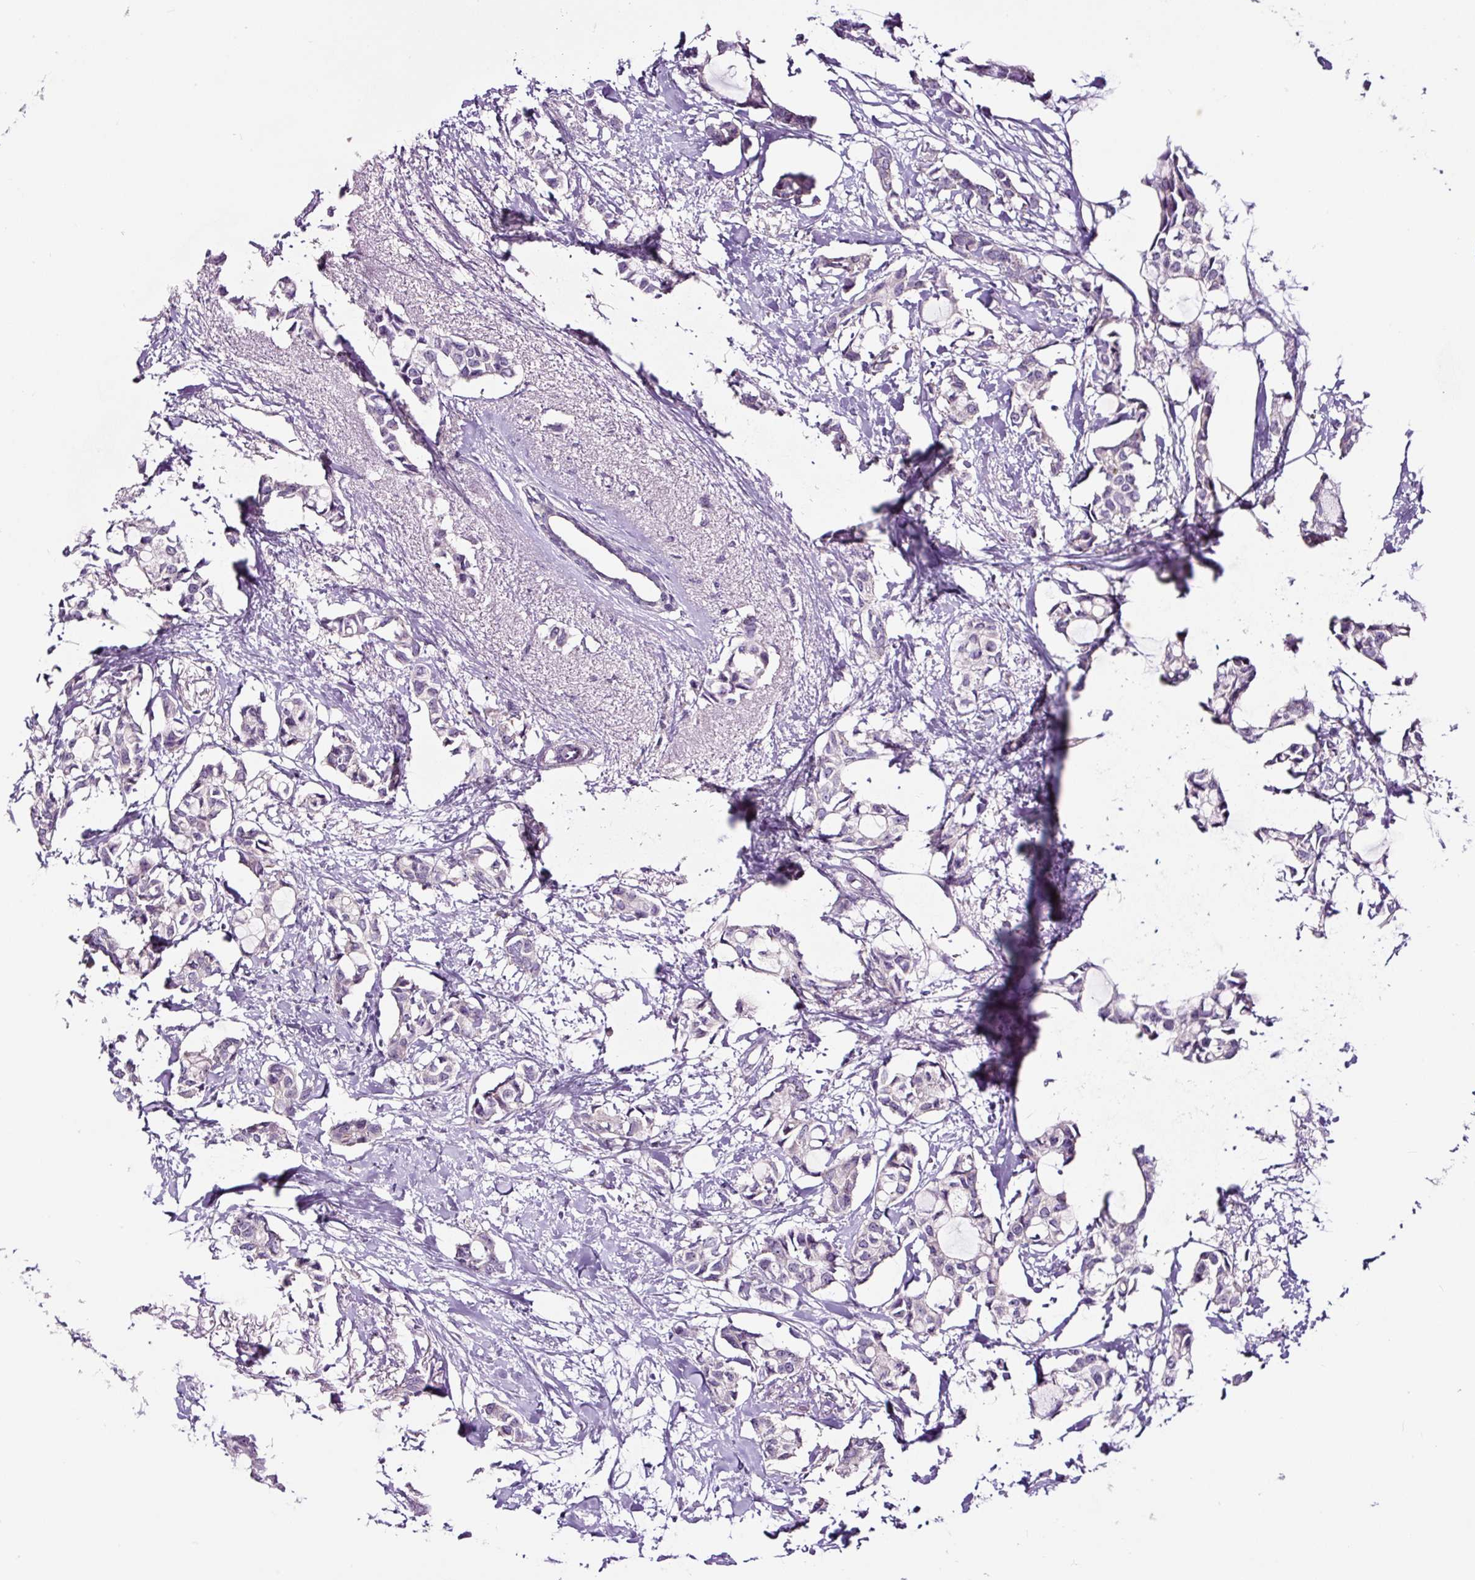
{"staining": {"intensity": "negative", "quantity": "none", "location": "none"}, "tissue": "breast cancer", "cell_type": "Tumor cells", "image_type": "cancer", "snomed": [{"axis": "morphology", "description": "Duct carcinoma"}, {"axis": "topography", "description": "Breast"}], "caption": "Protein analysis of breast cancer shows no significant expression in tumor cells.", "gene": "NOM1", "patient": {"sex": "female", "age": 73}}